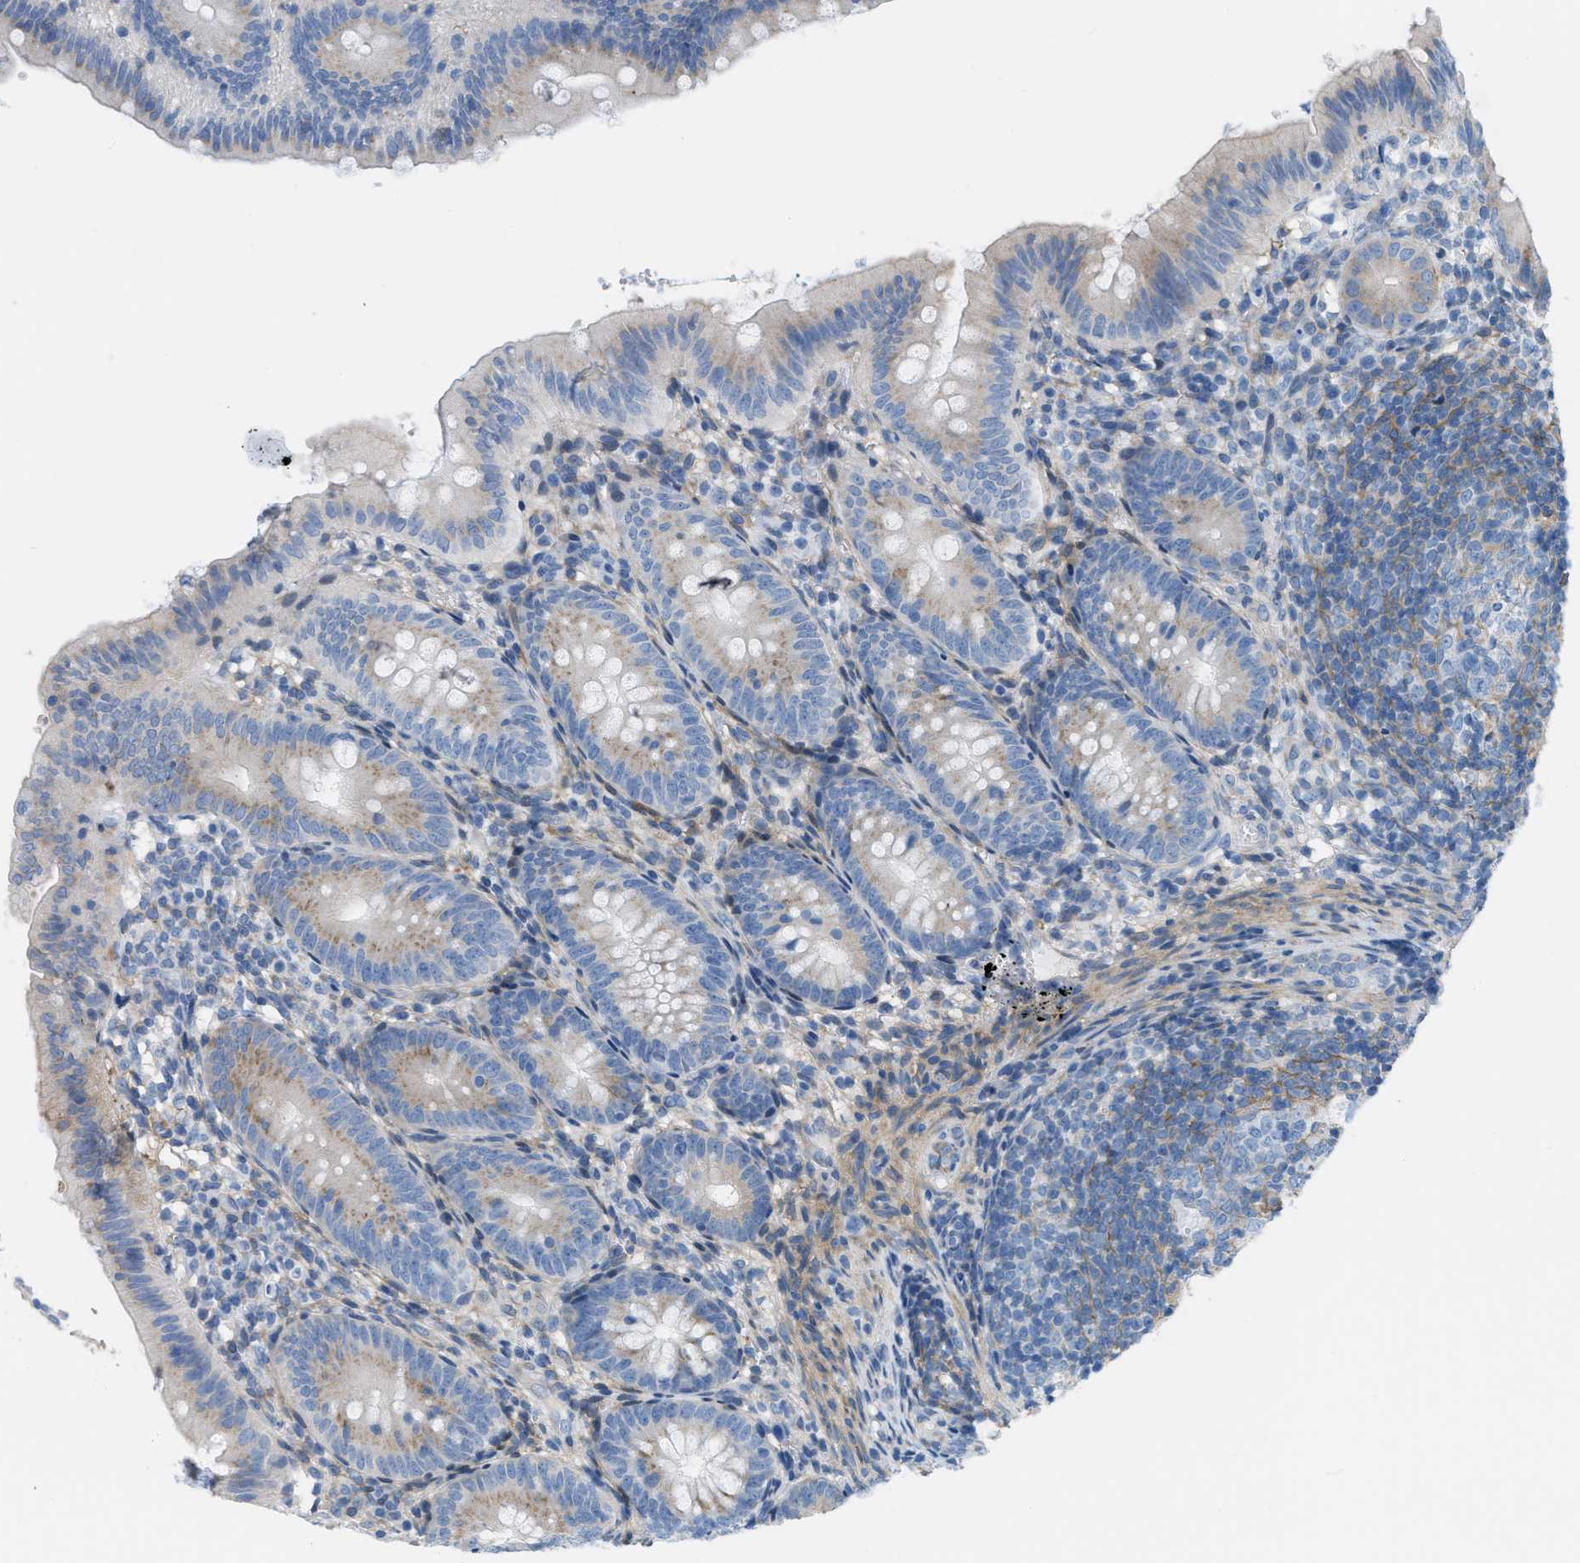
{"staining": {"intensity": "weak", "quantity": "<25%", "location": "cytoplasmic/membranous"}, "tissue": "appendix", "cell_type": "Glandular cells", "image_type": "normal", "snomed": [{"axis": "morphology", "description": "Normal tissue, NOS"}, {"axis": "topography", "description": "Appendix"}], "caption": "Immunohistochemistry image of normal appendix: appendix stained with DAB displays no significant protein staining in glandular cells.", "gene": "ASGR1", "patient": {"sex": "male", "age": 1}}